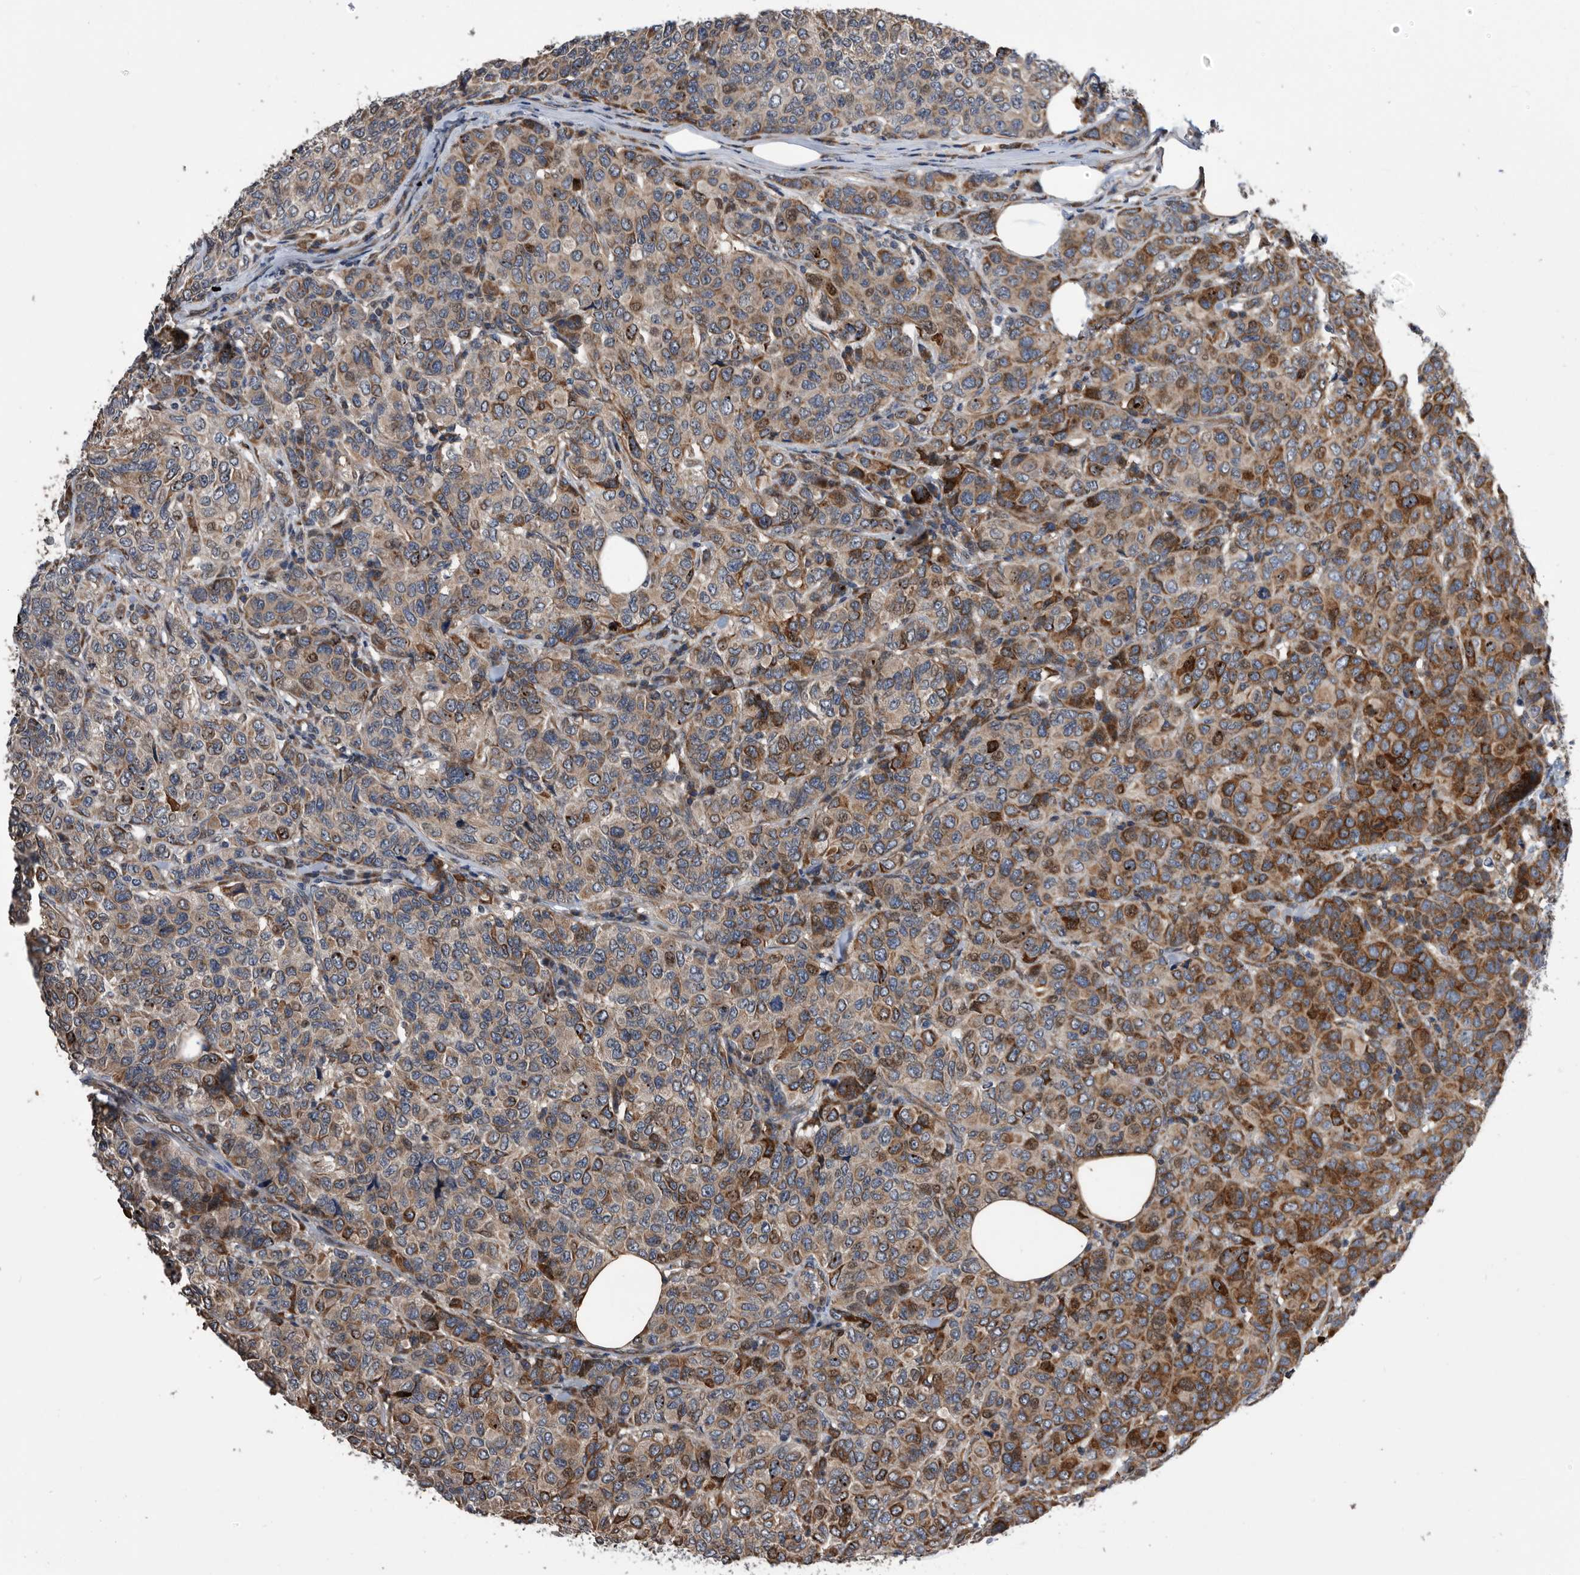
{"staining": {"intensity": "moderate", "quantity": "<25%", "location": "cytoplasmic/membranous"}, "tissue": "breast cancer", "cell_type": "Tumor cells", "image_type": "cancer", "snomed": [{"axis": "morphology", "description": "Duct carcinoma"}, {"axis": "topography", "description": "Breast"}], "caption": "This is a photomicrograph of IHC staining of breast intraductal carcinoma, which shows moderate staining in the cytoplasmic/membranous of tumor cells.", "gene": "SERINC2", "patient": {"sex": "female", "age": 55}}